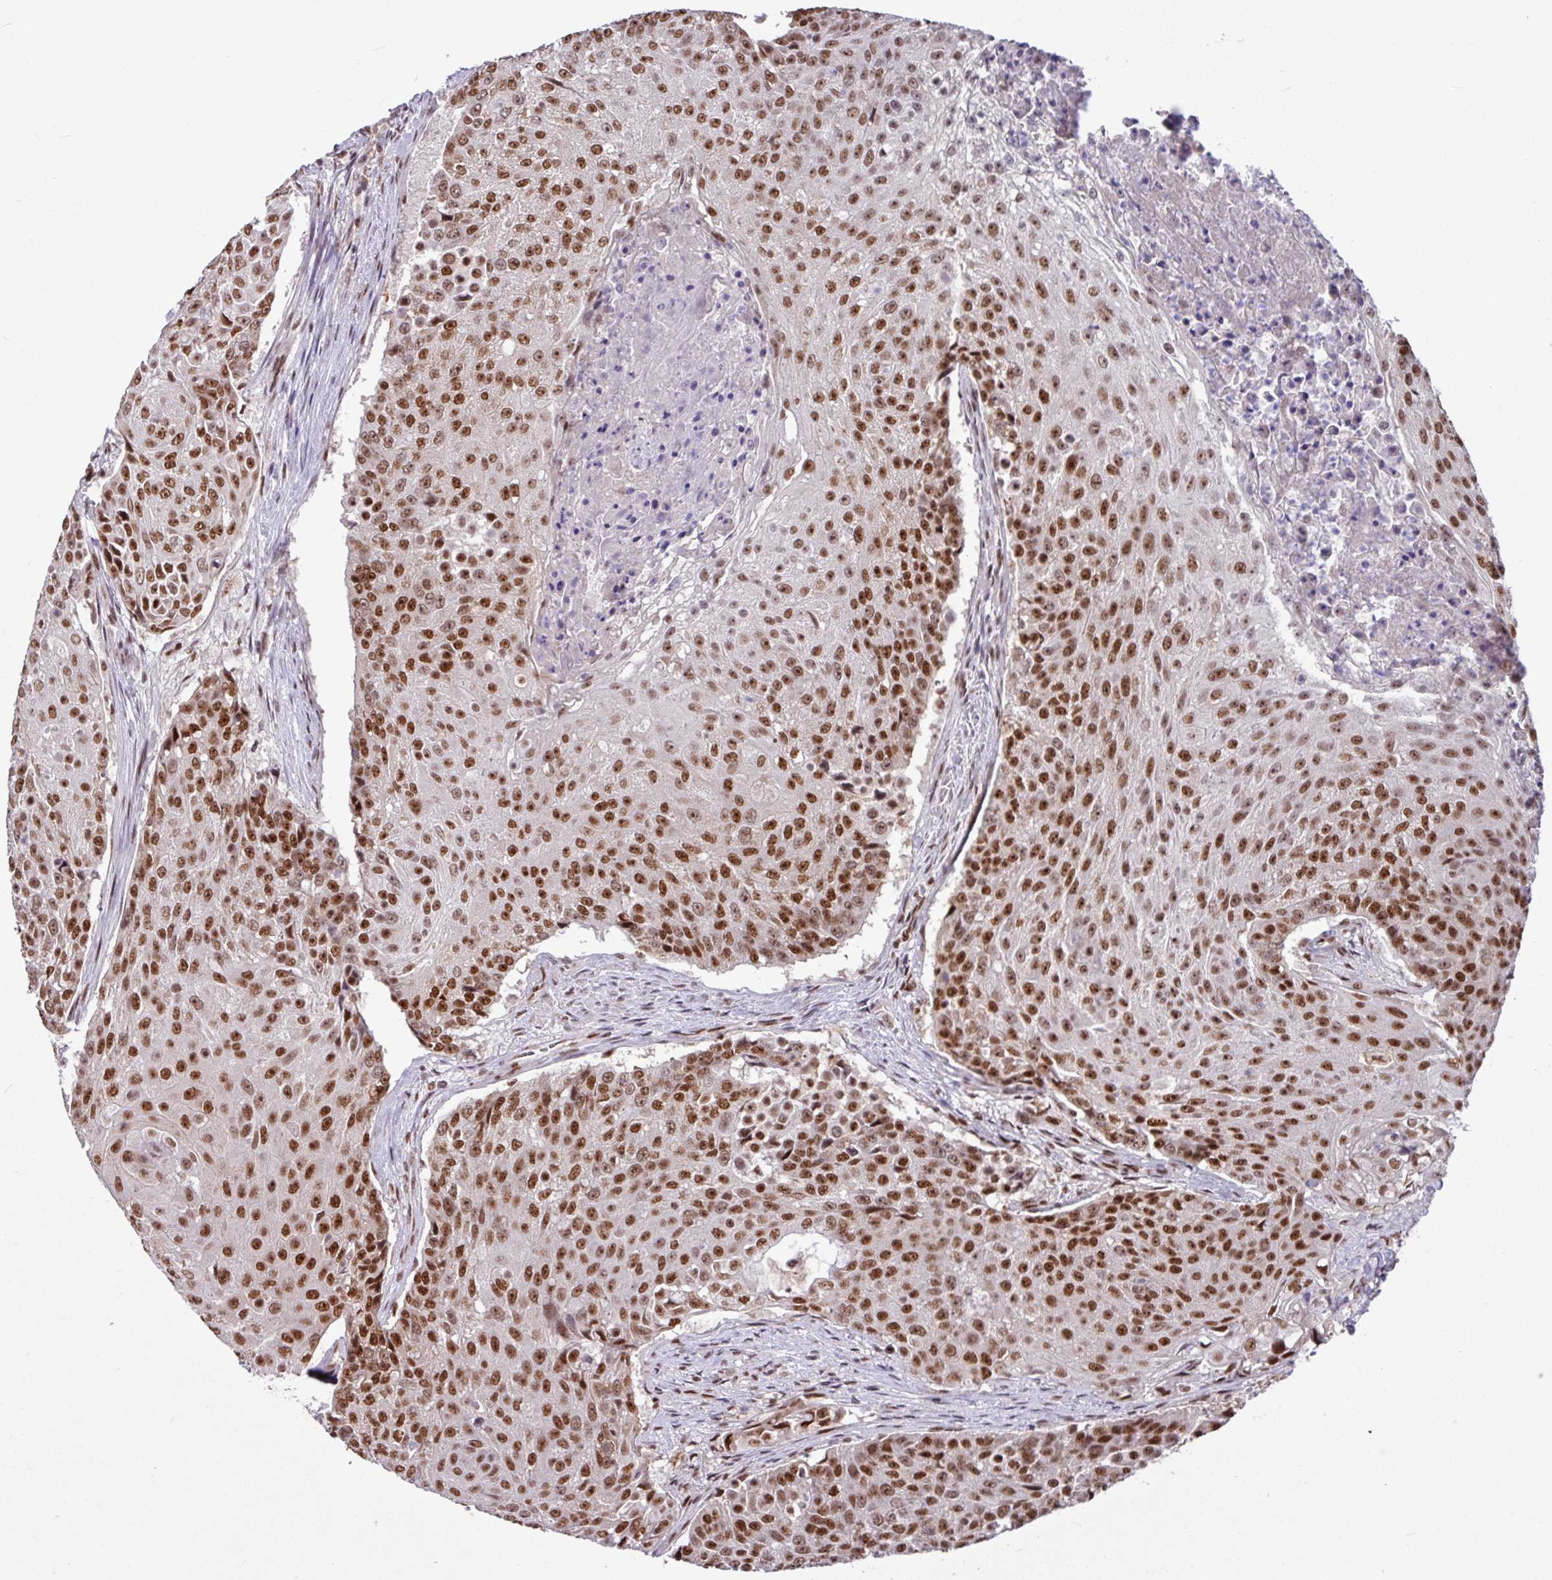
{"staining": {"intensity": "strong", "quantity": ">75%", "location": "nuclear"}, "tissue": "urothelial cancer", "cell_type": "Tumor cells", "image_type": "cancer", "snomed": [{"axis": "morphology", "description": "Urothelial carcinoma, High grade"}, {"axis": "topography", "description": "Urinary bladder"}], "caption": "Immunohistochemical staining of high-grade urothelial carcinoma exhibits strong nuclear protein expression in approximately >75% of tumor cells. (brown staining indicates protein expression, while blue staining denotes nuclei).", "gene": "TDG", "patient": {"sex": "female", "age": 63}}